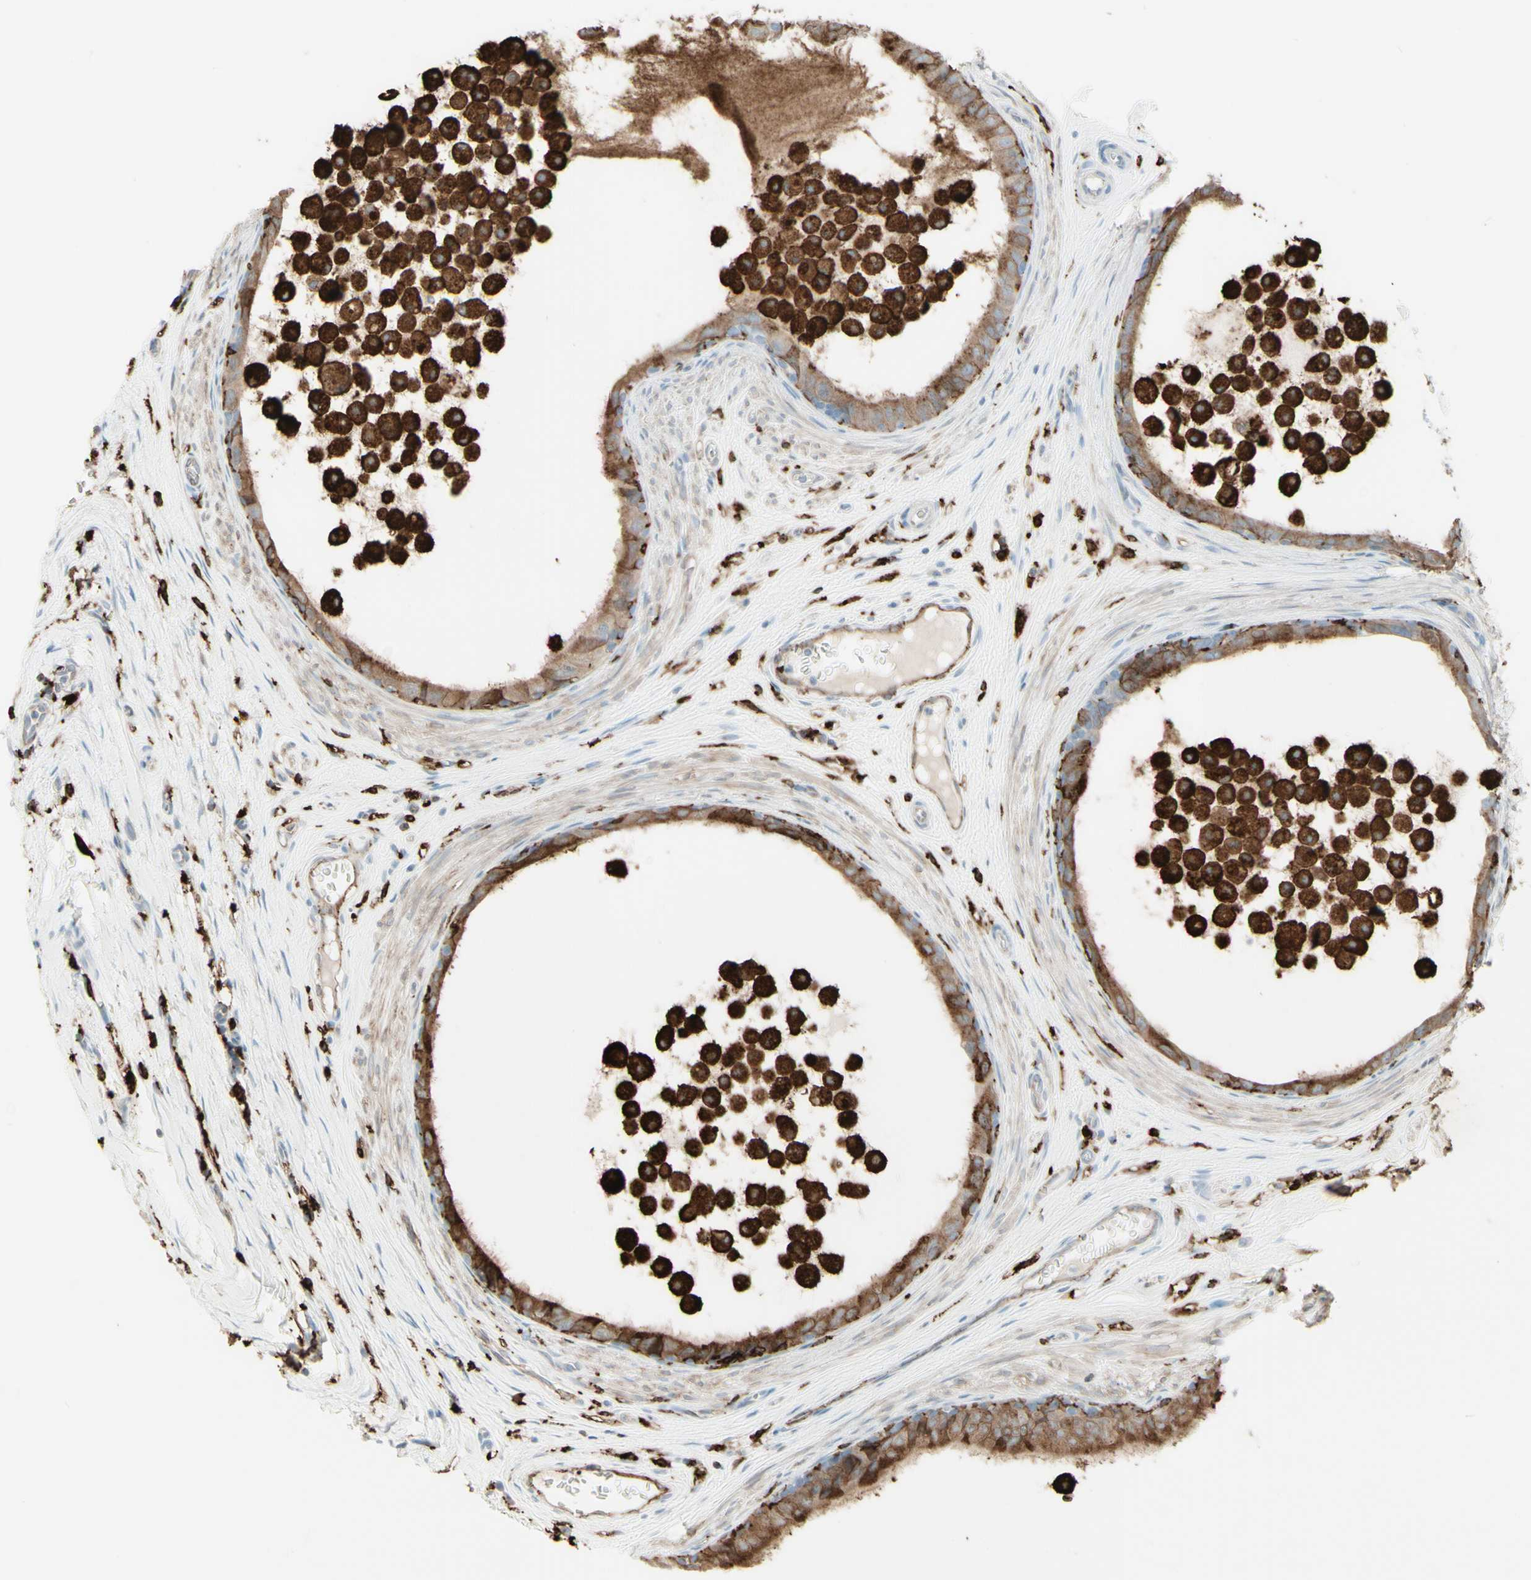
{"staining": {"intensity": "moderate", "quantity": ">75%", "location": "cytoplasmic/membranous"}, "tissue": "epididymis", "cell_type": "Glandular cells", "image_type": "normal", "snomed": [{"axis": "morphology", "description": "Normal tissue, NOS"}, {"axis": "morphology", "description": "Inflammation, NOS"}, {"axis": "topography", "description": "Epididymis"}], "caption": "Epididymis stained with immunohistochemistry (IHC) displays moderate cytoplasmic/membranous staining in about >75% of glandular cells.", "gene": "HLA", "patient": {"sex": "male", "age": 85}}